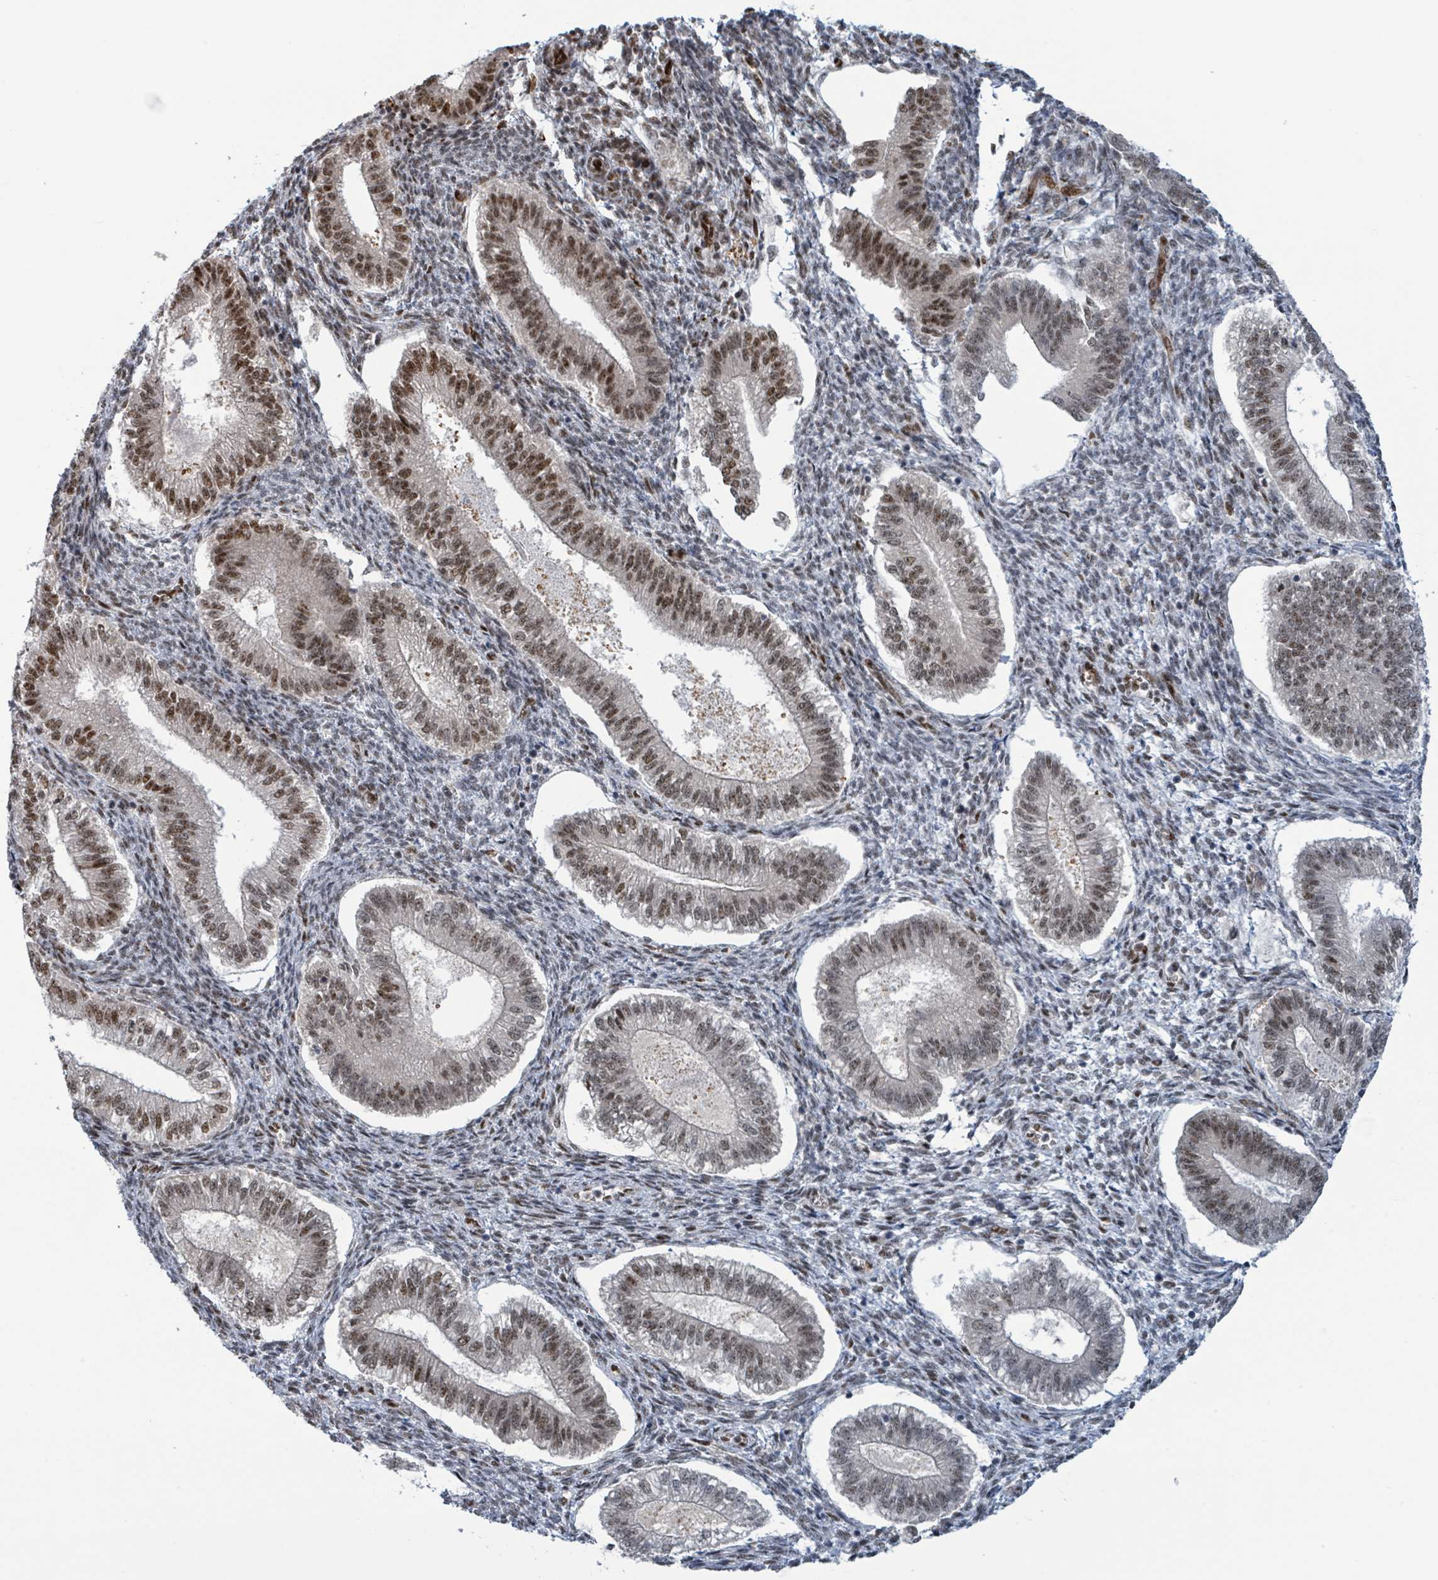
{"staining": {"intensity": "moderate", "quantity": "<25%", "location": "nuclear"}, "tissue": "endometrium", "cell_type": "Cells in endometrial stroma", "image_type": "normal", "snomed": [{"axis": "morphology", "description": "Normal tissue, NOS"}, {"axis": "topography", "description": "Endometrium"}], "caption": "Immunohistochemical staining of normal human endometrium shows <25% levels of moderate nuclear protein staining in about <25% of cells in endometrial stroma.", "gene": "KLF3", "patient": {"sex": "female", "age": 25}}